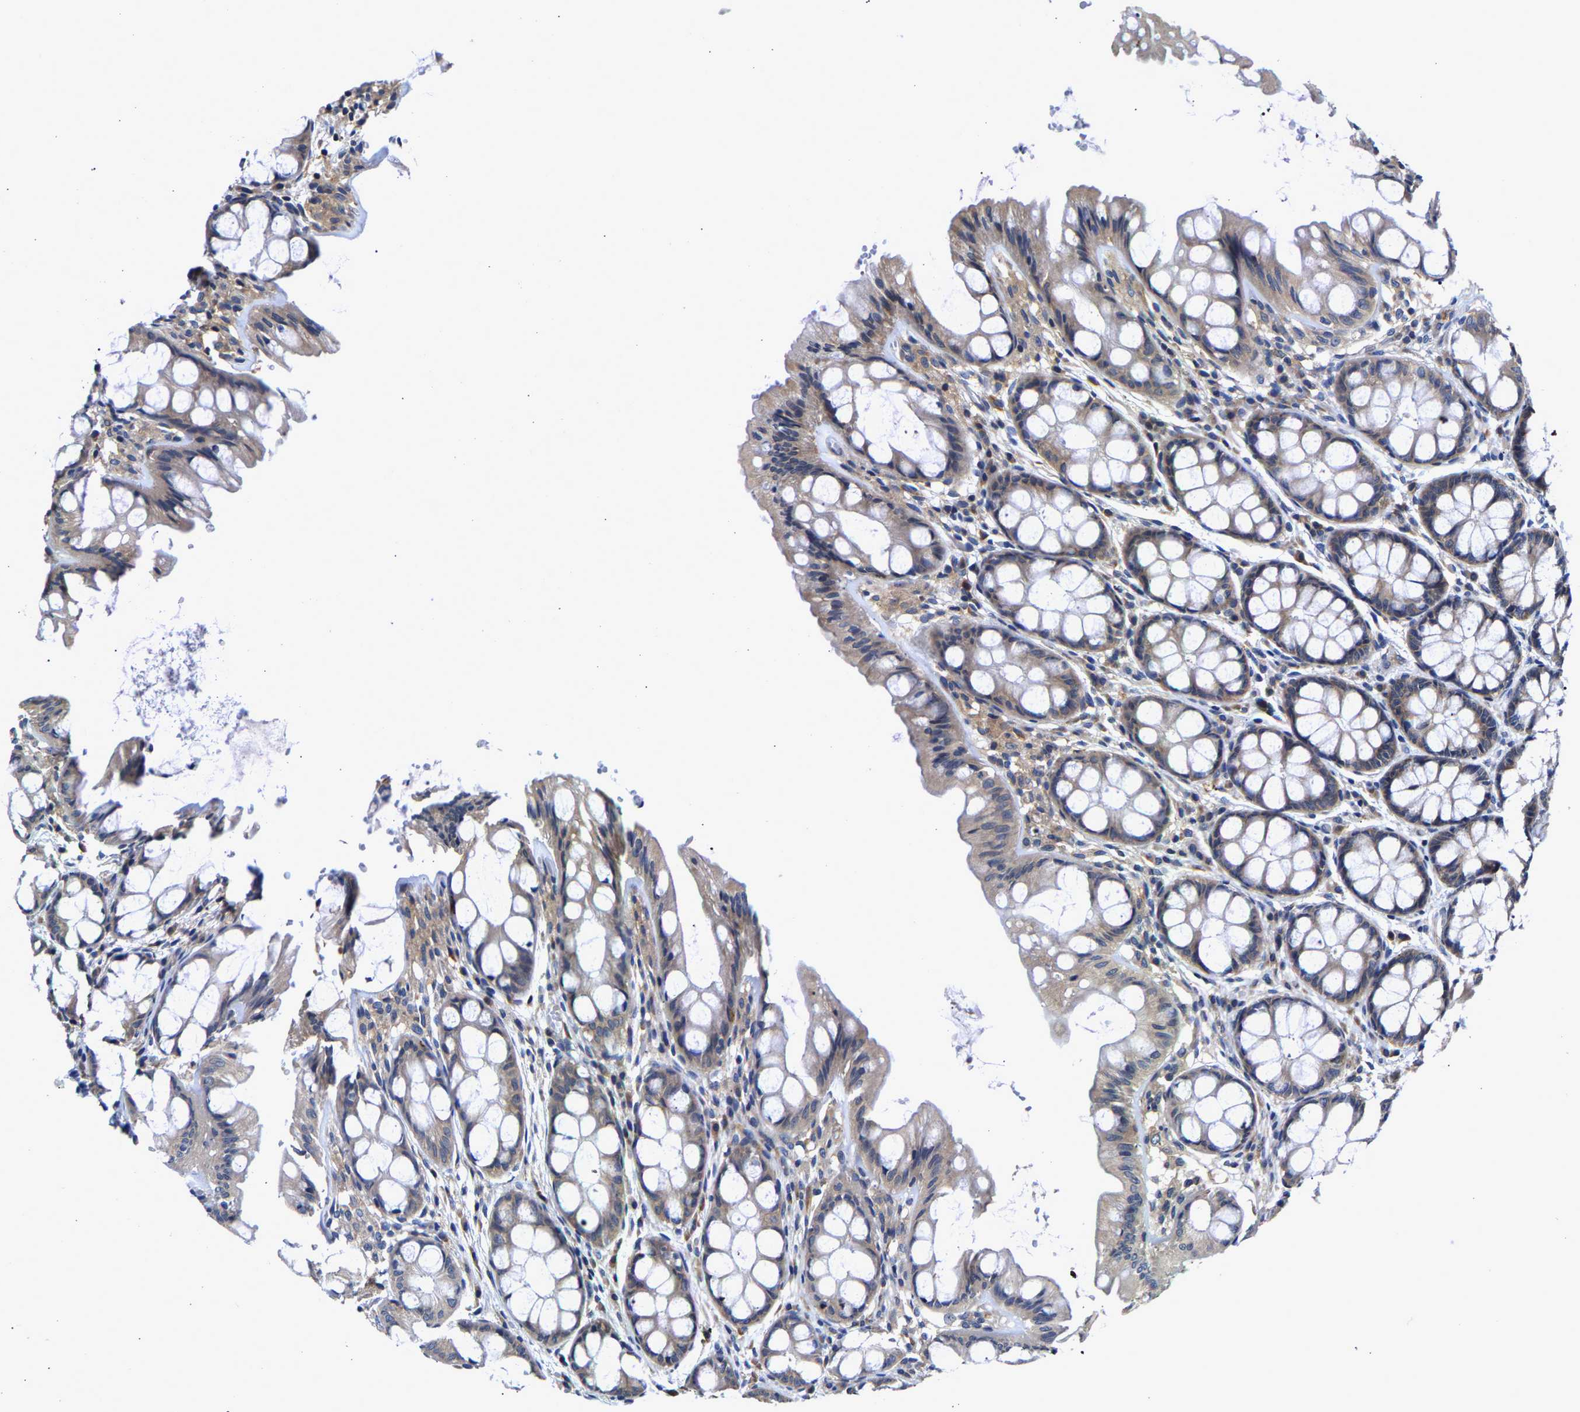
{"staining": {"intensity": "negative", "quantity": "none", "location": "none"}, "tissue": "colon", "cell_type": "Endothelial cells", "image_type": "normal", "snomed": [{"axis": "morphology", "description": "Normal tissue, NOS"}, {"axis": "topography", "description": "Colon"}], "caption": "Human colon stained for a protein using immunohistochemistry (IHC) displays no expression in endothelial cells.", "gene": "CCDC6", "patient": {"sex": "male", "age": 47}}